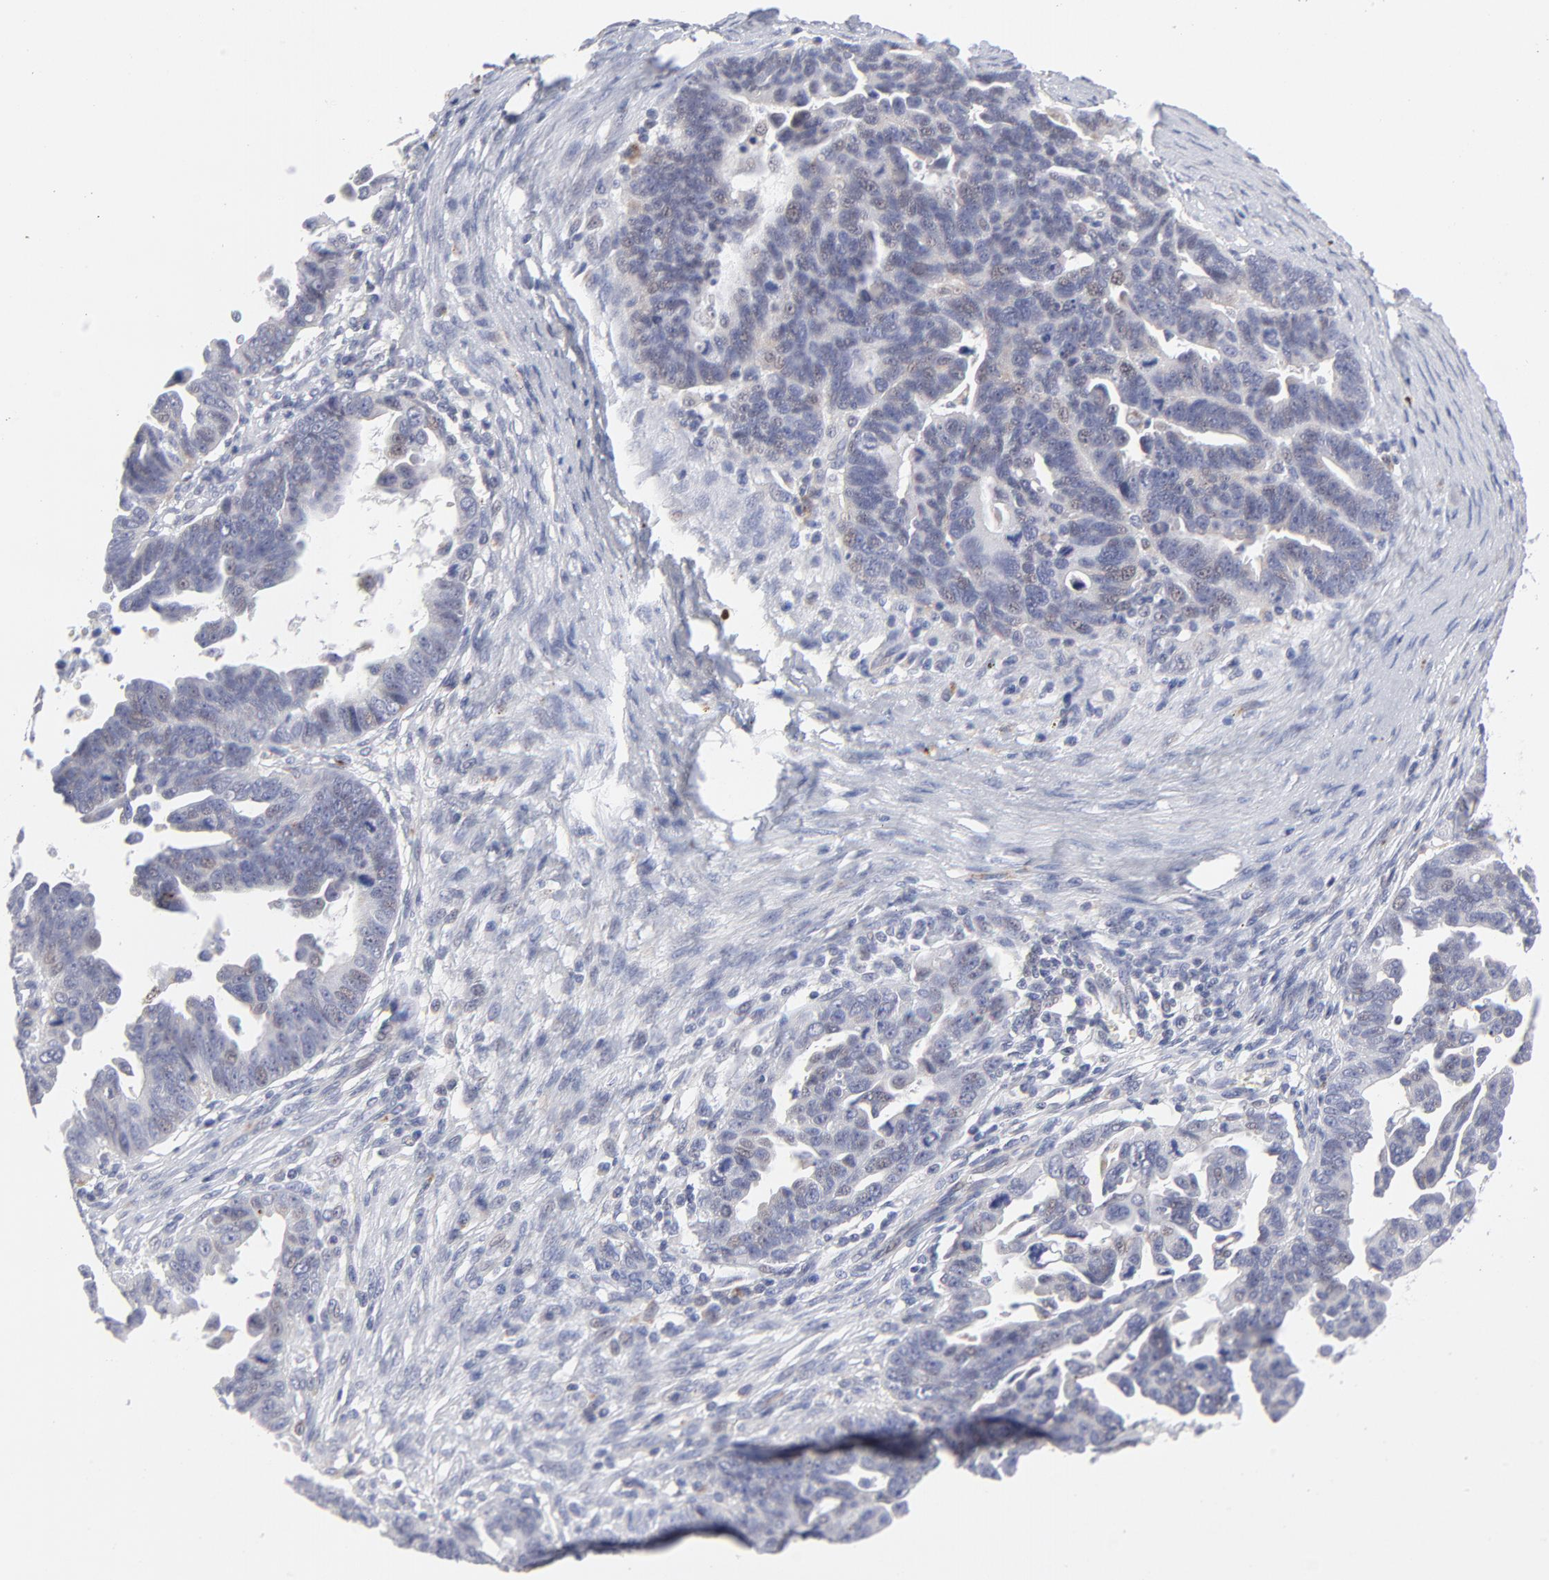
{"staining": {"intensity": "negative", "quantity": "none", "location": "none"}, "tissue": "ovarian cancer", "cell_type": "Tumor cells", "image_type": "cancer", "snomed": [{"axis": "morphology", "description": "Carcinoma, endometroid"}, {"axis": "morphology", "description": "Cystadenocarcinoma, serous, NOS"}, {"axis": "topography", "description": "Ovary"}], "caption": "This photomicrograph is of serous cystadenocarcinoma (ovarian) stained with immunohistochemistry to label a protein in brown with the nuclei are counter-stained blue. There is no expression in tumor cells. Brightfield microscopy of immunohistochemistry stained with DAB (3,3'-diaminobenzidine) (brown) and hematoxylin (blue), captured at high magnification.", "gene": "RPS24", "patient": {"sex": "female", "age": 45}}